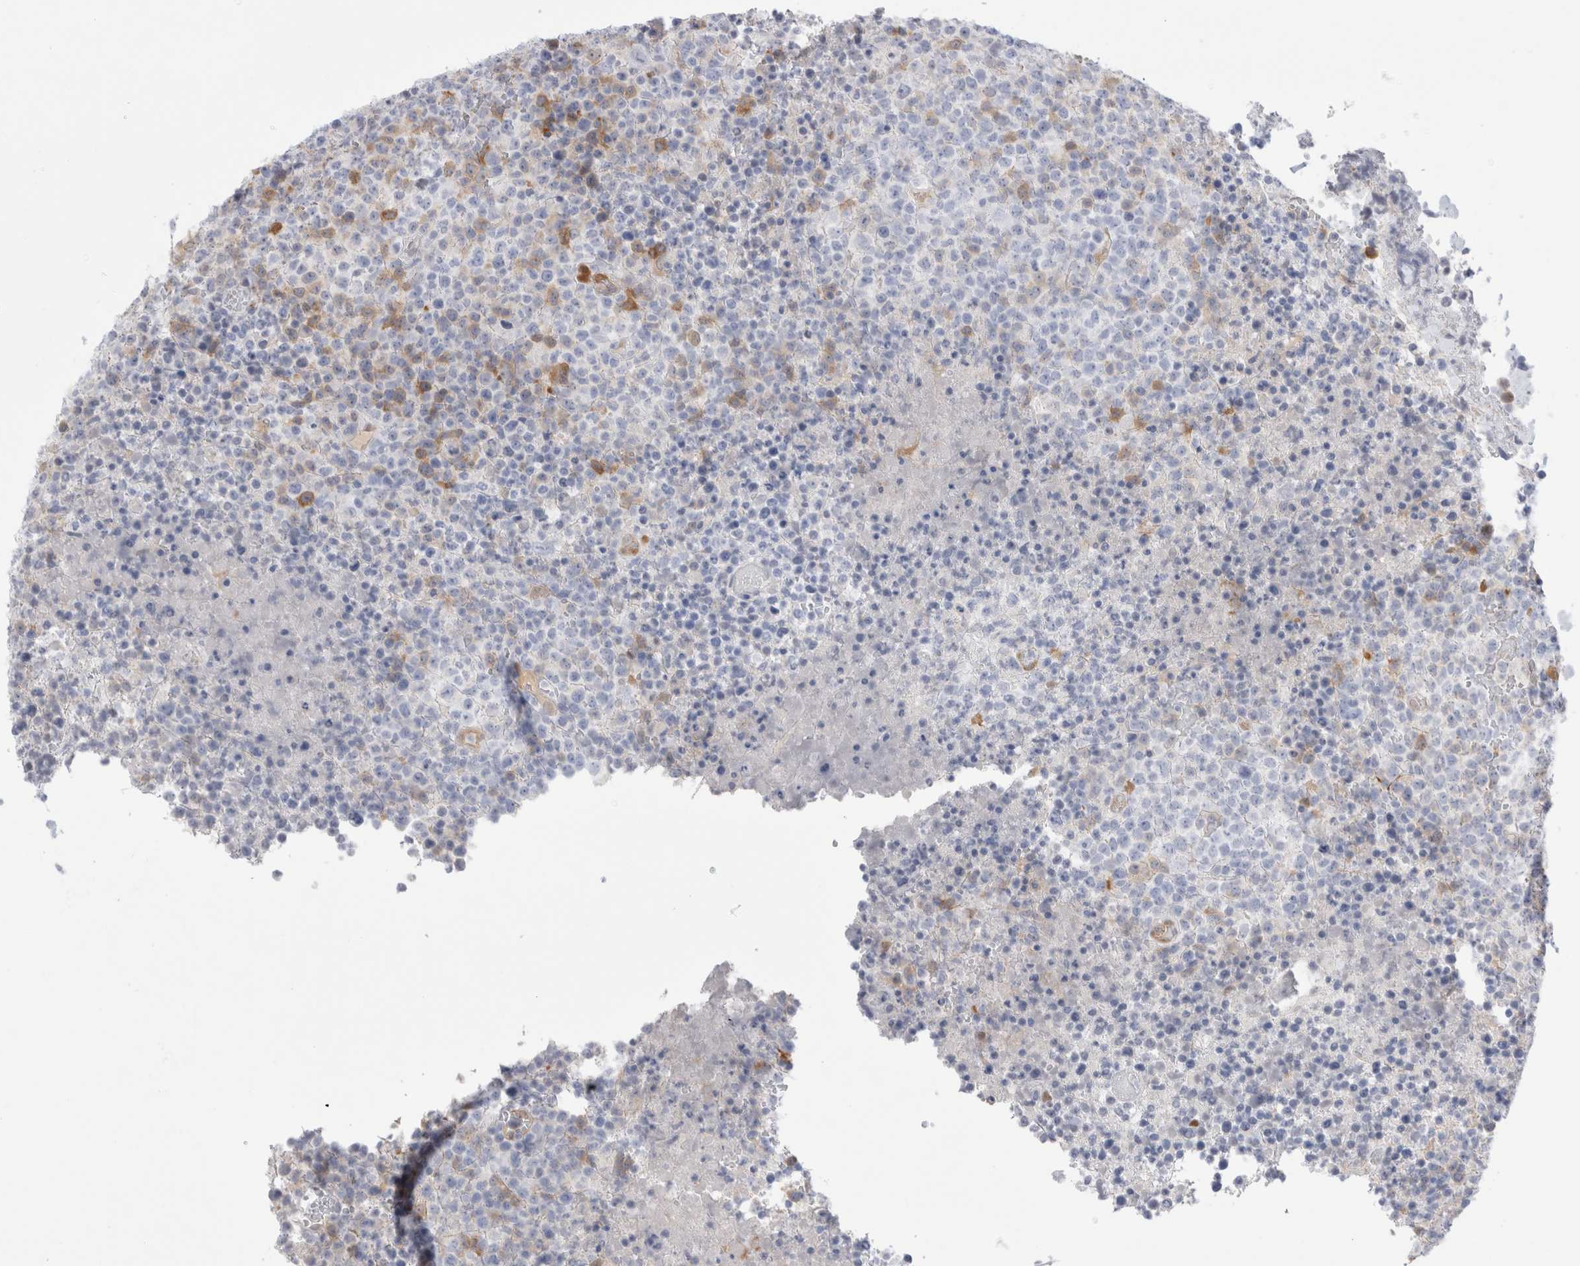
{"staining": {"intensity": "negative", "quantity": "none", "location": "none"}, "tissue": "lymphoma", "cell_type": "Tumor cells", "image_type": "cancer", "snomed": [{"axis": "morphology", "description": "Malignant lymphoma, non-Hodgkin's type, High grade"}, {"axis": "topography", "description": "Lymph node"}], "caption": "This is an immunohistochemistry (IHC) histopathology image of malignant lymphoma, non-Hodgkin's type (high-grade). There is no expression in tumor cells.", "gene": "NAPEPLD", "patient": {"sex": "male", "age": 13}}